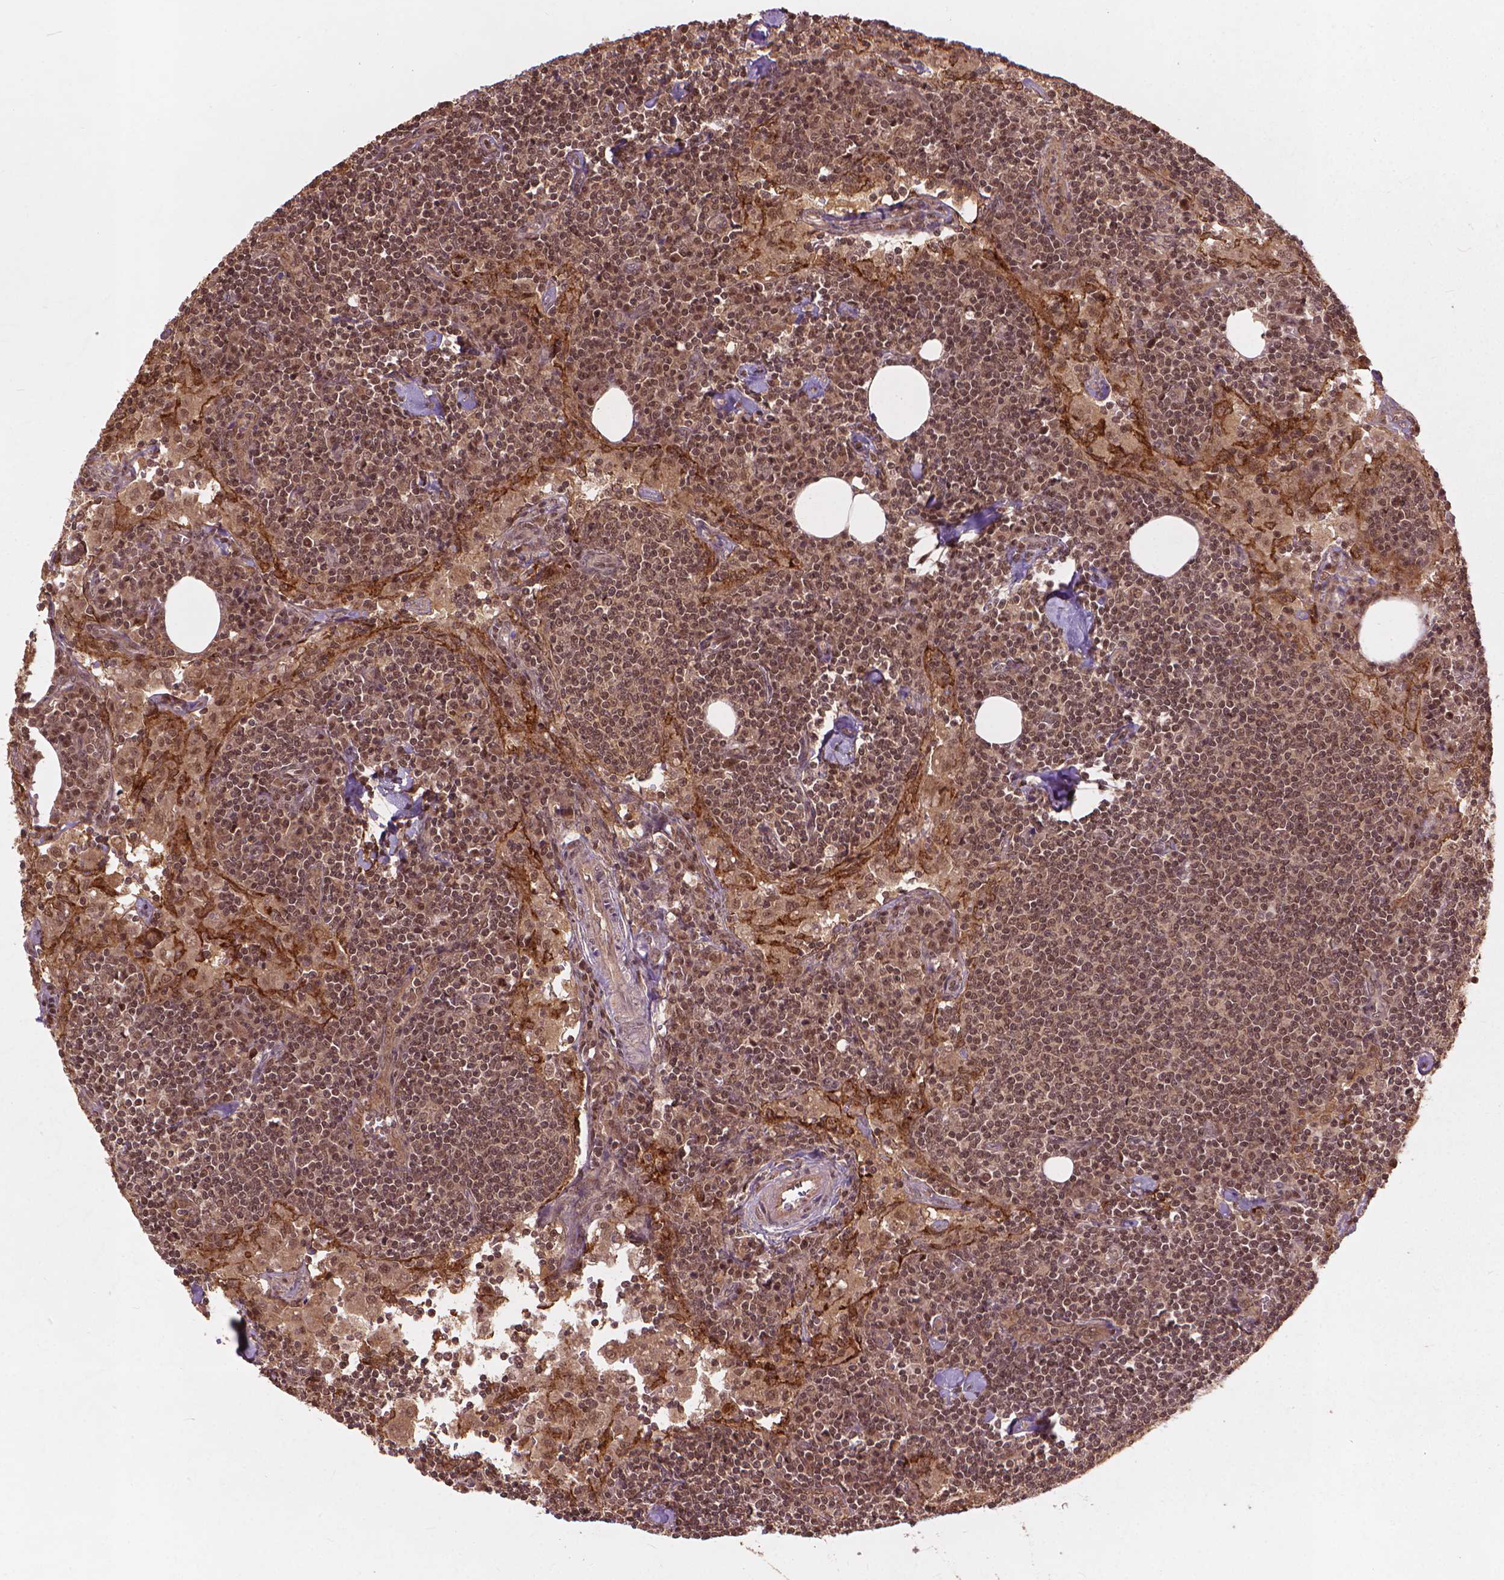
{"staining": {"intensity": "moderate", "quantity": "25%-75%", "location": "nuclear"}, "tissue": "lymph node", "cell_type": "Germinal center cells", "image_type": "normal", "snomed": [{"axis": "morphology", "description": "Normal tissue, NOS"}, {"axis": "topography", "description": "Lymph node"}], "caption": "Germinal center cells demonstrate moderate nuclear expression in about 25%-75% of cells in benign lymph node.", "gene": "SSU72", "patient": {"sex": "male", "age": 55}}